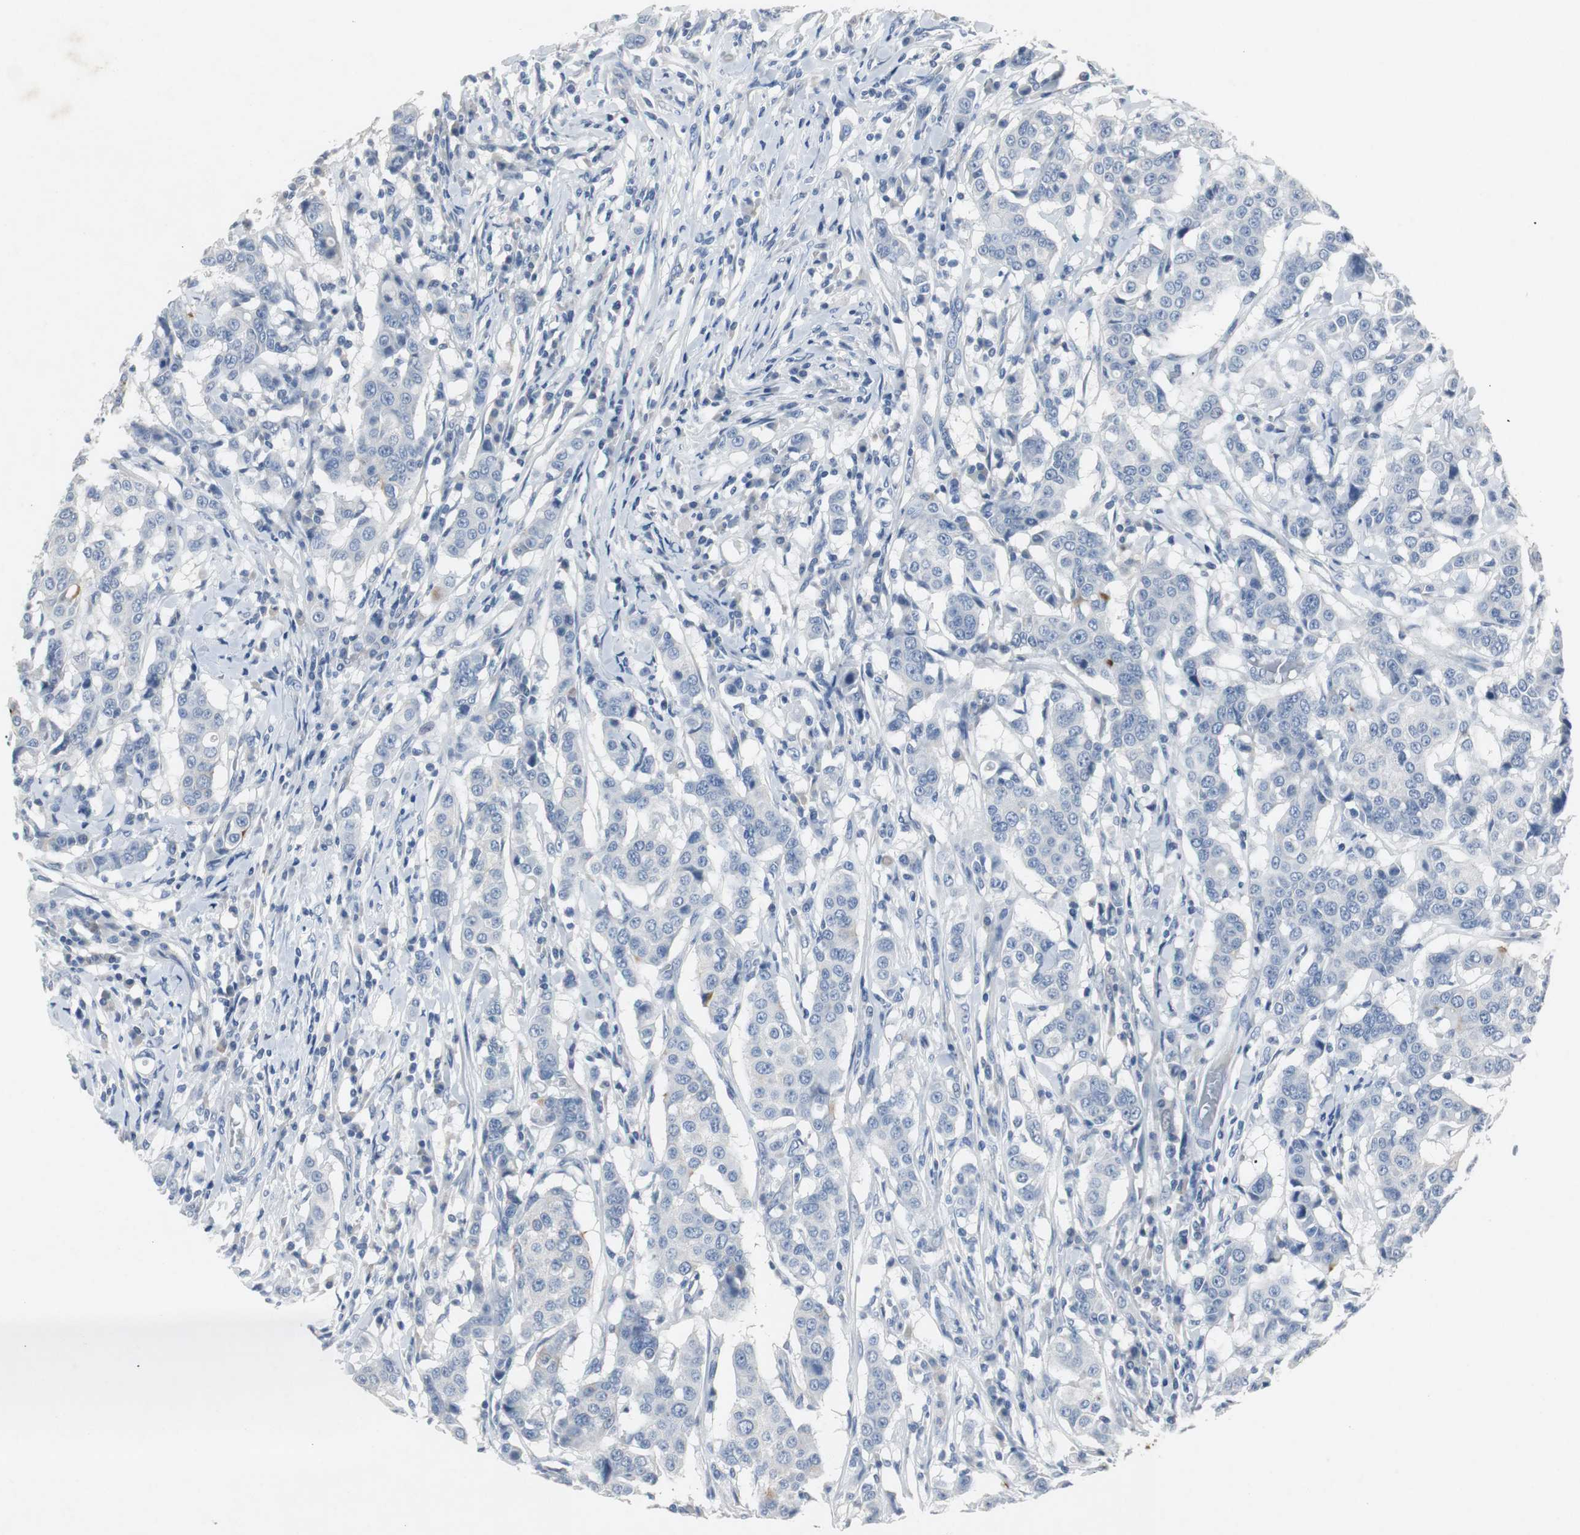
{"staining": {"intensity": "negative", "quantity": "none", "location": "none"}, "tissue": "breast cancer", "cell_type": "Tumor cells", "image_type": "cancer", "snomed": [{"axis": "morphology", "description": "Duct carcinoma"}, {"axis": "topography", "description": "Breast"}], "caption": "This is a image of immunohistochemistry (IHC) staining of breast cancer (infiltrating ductal carcinoma), which shows no expression in tumor cells.", "gene": "LRP2", "patient": {"sex": "female", "age": 27}}